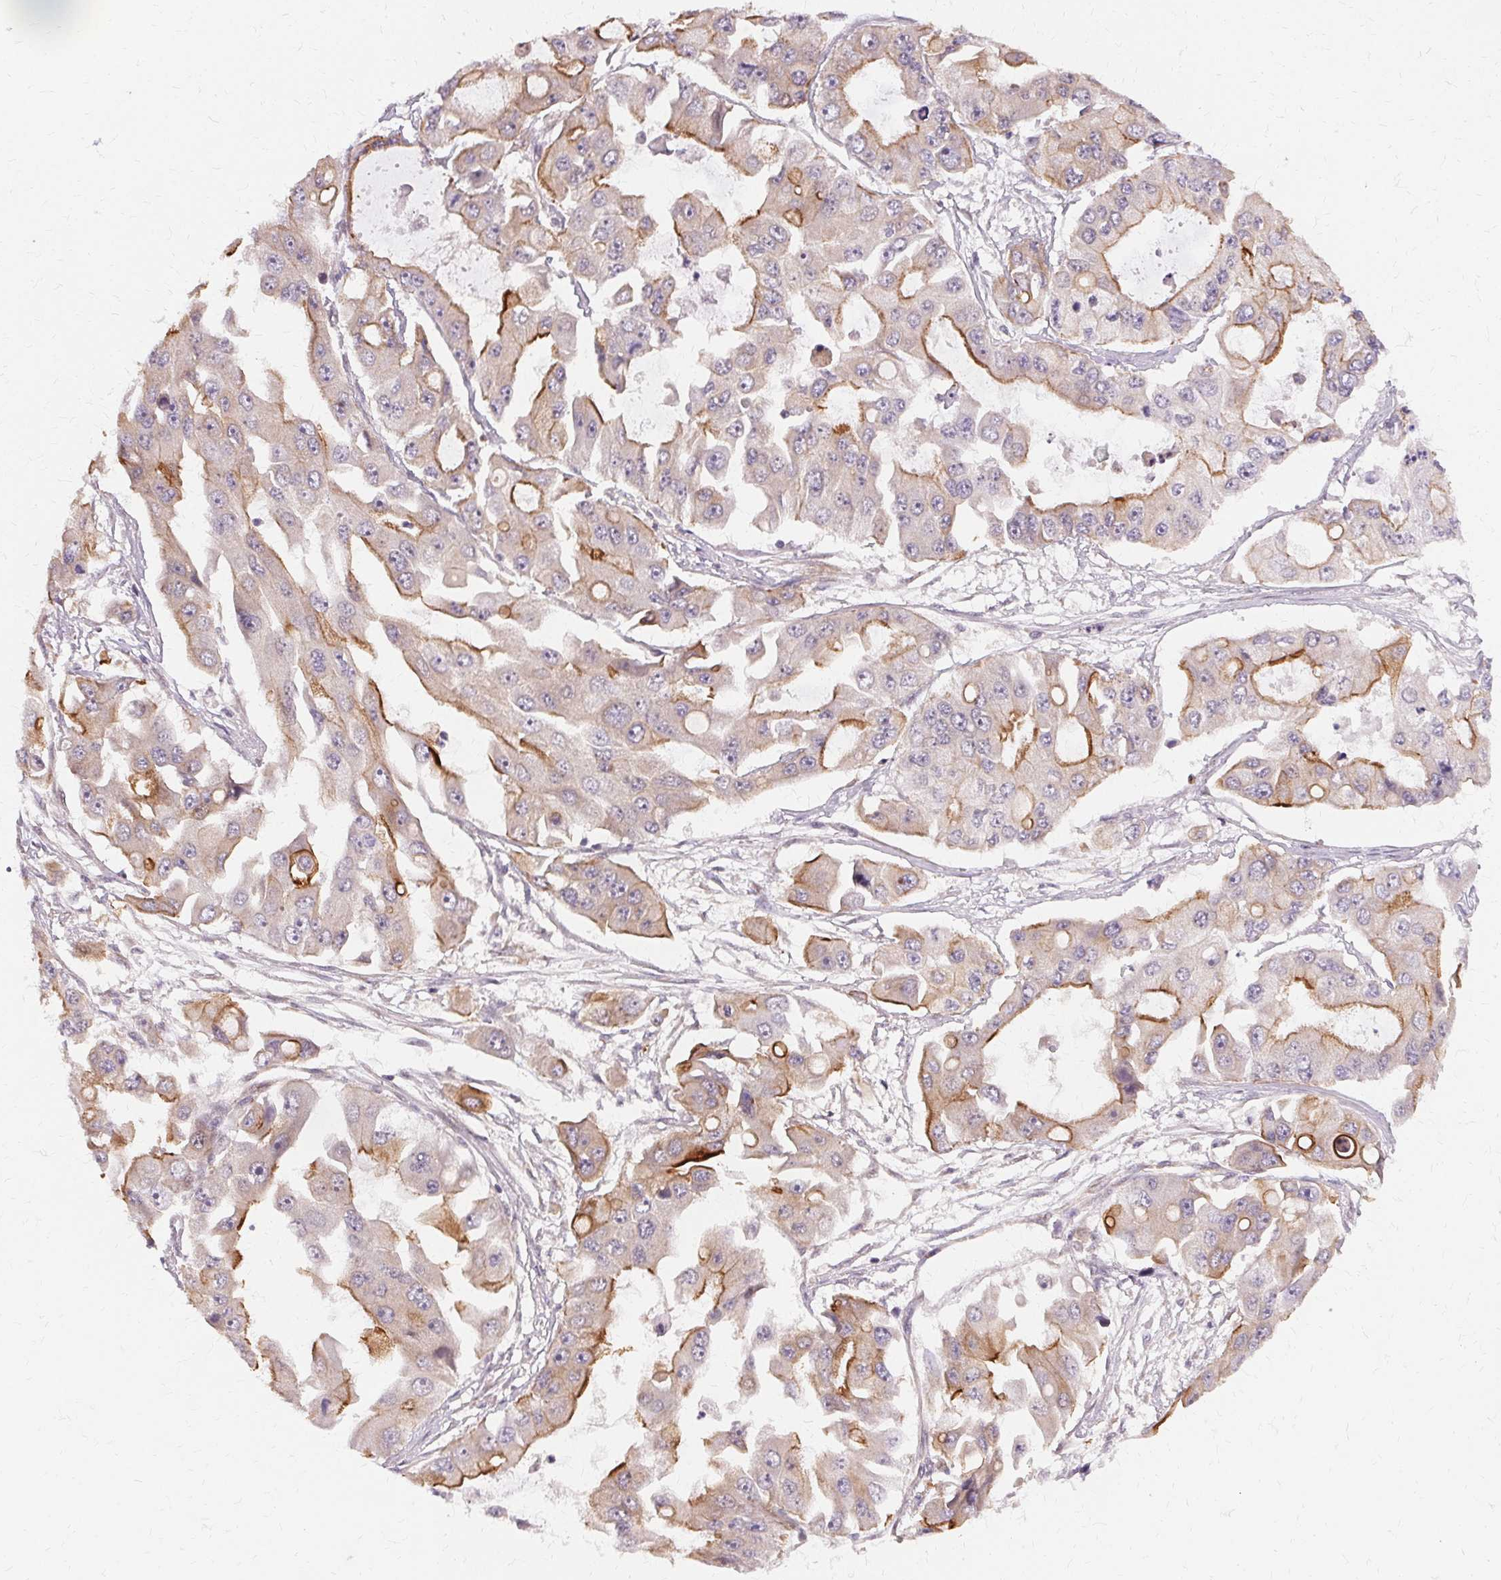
{"staining": {"intensity": "moderate", "quantity": "<25%", "location": "cytoplasmic/membranous"}, "tissue": "ovarian cancer", "cell_type": "Tumor cells", "image_type": "cancer", "snomed": [{"axis": "morphology", "description": "Cystadenocarcinoma, serous, NOS"}, {"axis": "topography", "description": "Ovary"}], "caption": "Moderate cytoplasmic/membranous protein staining is present in about <25% of tumor cells in serous cystadenocarcinoma (ovarian).", "gene": "USP8", "patient": {"sex": "female", "age": 56}}